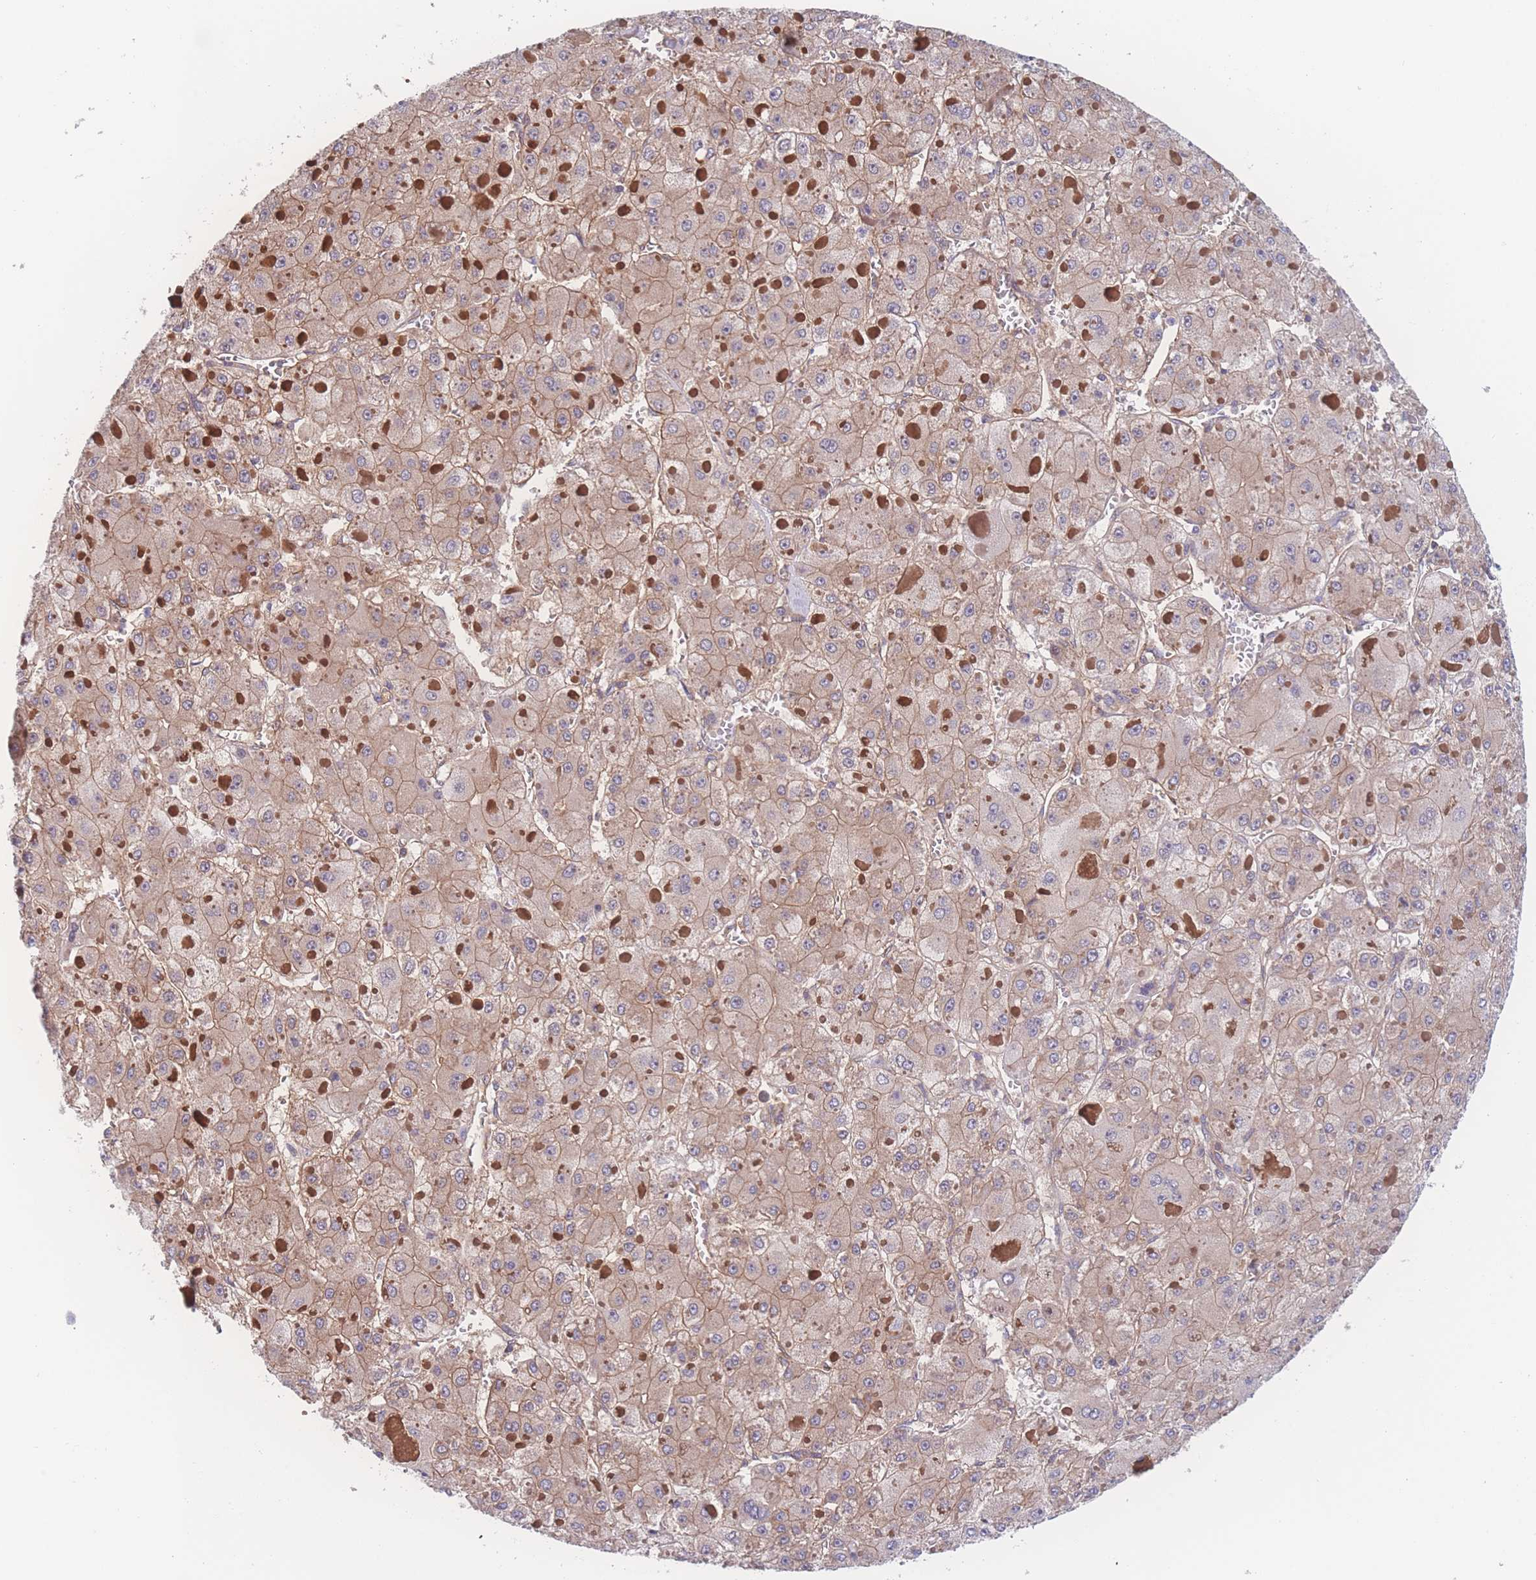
{"staining": {"intensity": "moderate", "quantity": ">75%", "location": "cytoplasmic/membranous"}, "tissue": "liver cancer", "cell_type": "Tumor cells", "image_type": "cancer", "snomed": [{"axis": "morphology", "description": "Carcinoma, Hepatocellular, NOS"}, {"axis": "topography", "description": "Liver"}], "caption": "DAB (3,3'-diaminobenzidine) immunohistochemical staining of human hepatocellular carcinoma (liver) shows moderate cytoplasmic/membranous protein staining in about >75% of tumor cells.", "gene": "CFAP97", "patient": {"sex": "female", "age": 73}}